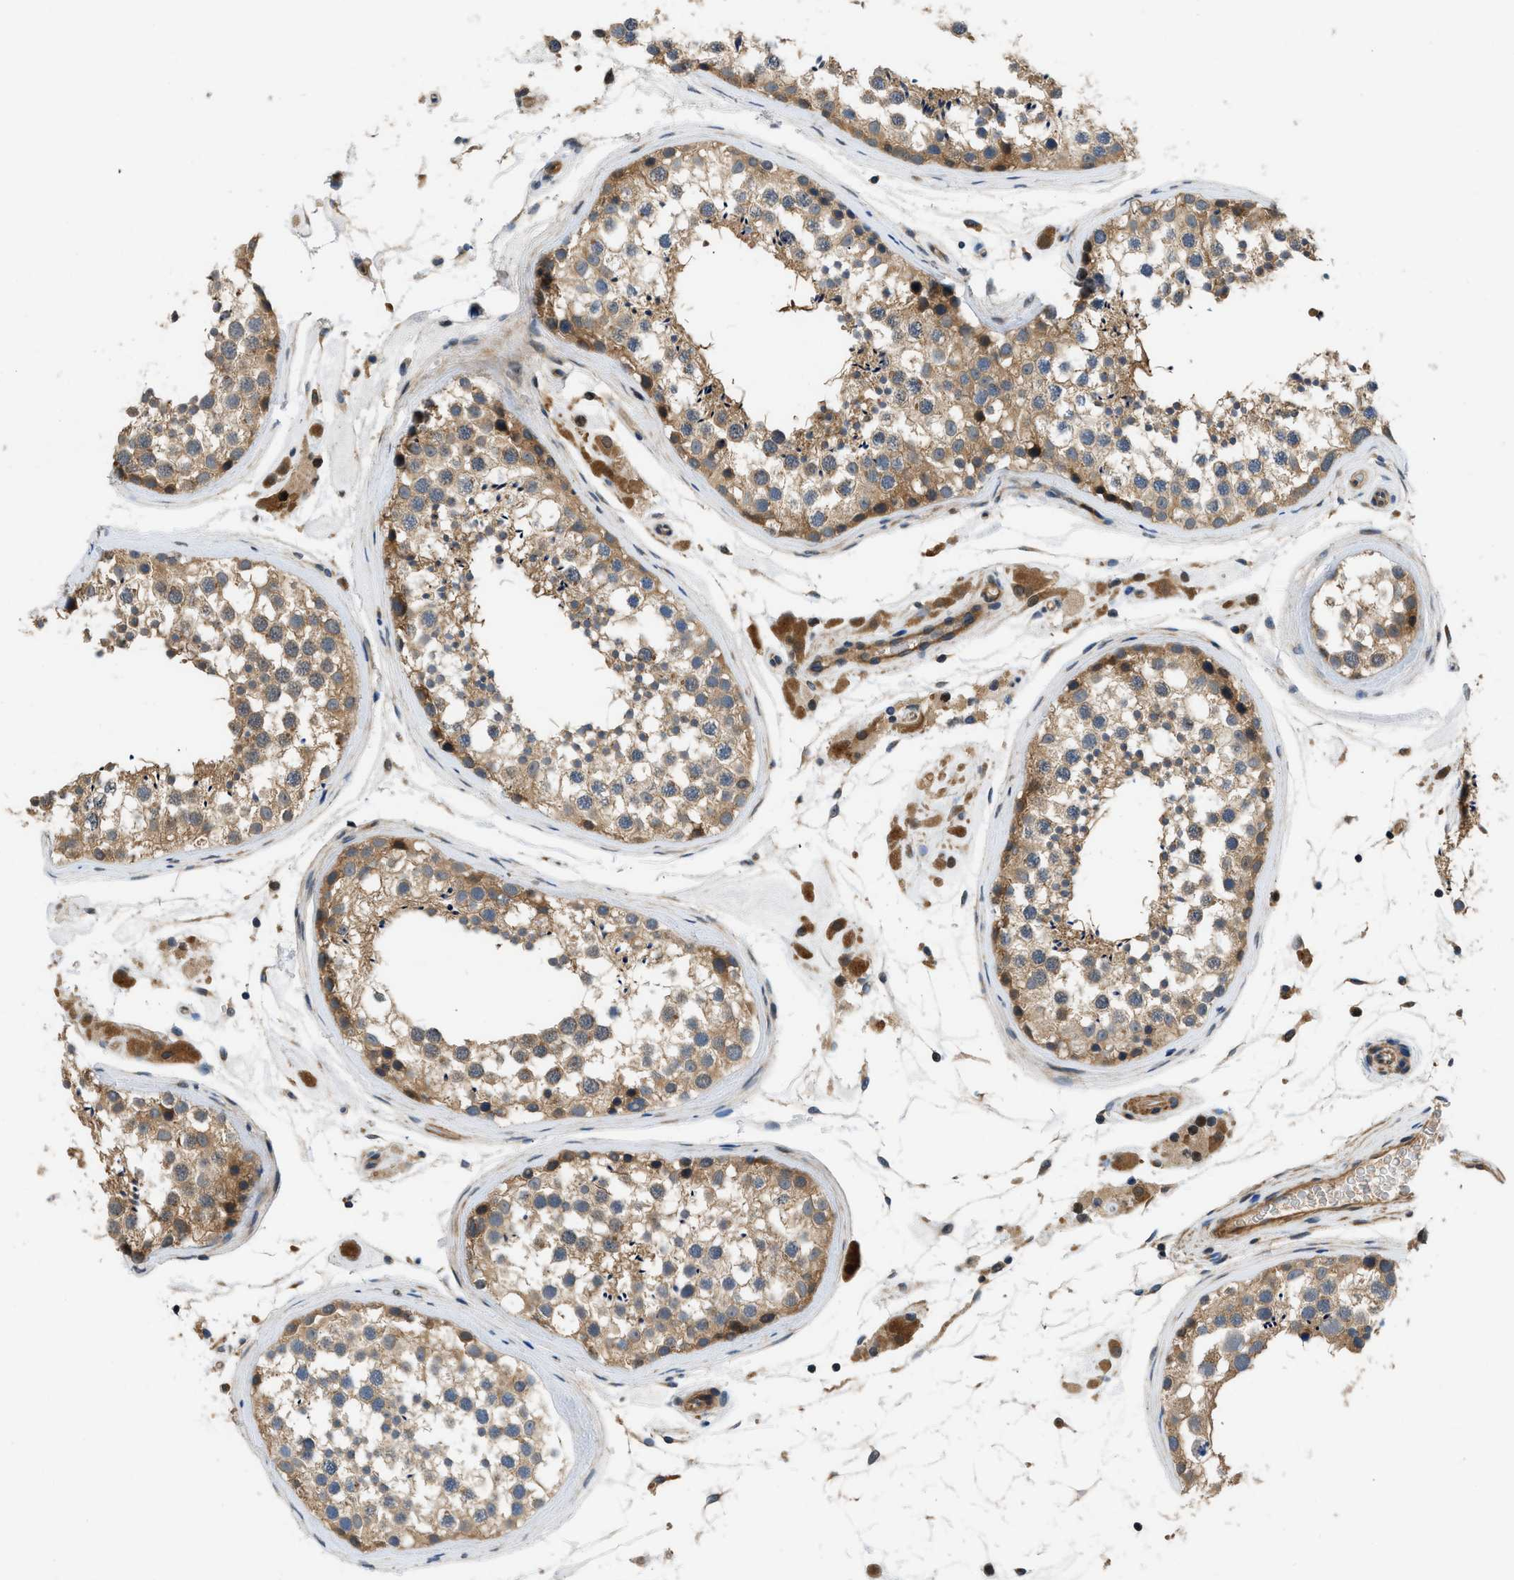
{"staining": {"intensity": "moderate", "quantity": ">75%", "location": "cytoplasmic/membranous"}, "tissue": "testis", "cell_type": "Cells in seminiferous ducts", "image_type": "normal", "snomed": [{"axis": "morphology", "description": "Normal tissue, NOS"}, {"axis": "topography", "description": "Testis"}], "caption": "Moderate cytoplasmic/membranous protein staining is seen in approximately >75% of cells in seminiferous ducts in testis.", "gene": "GPR31", "patient": {"sex": "male", "age": 46}}